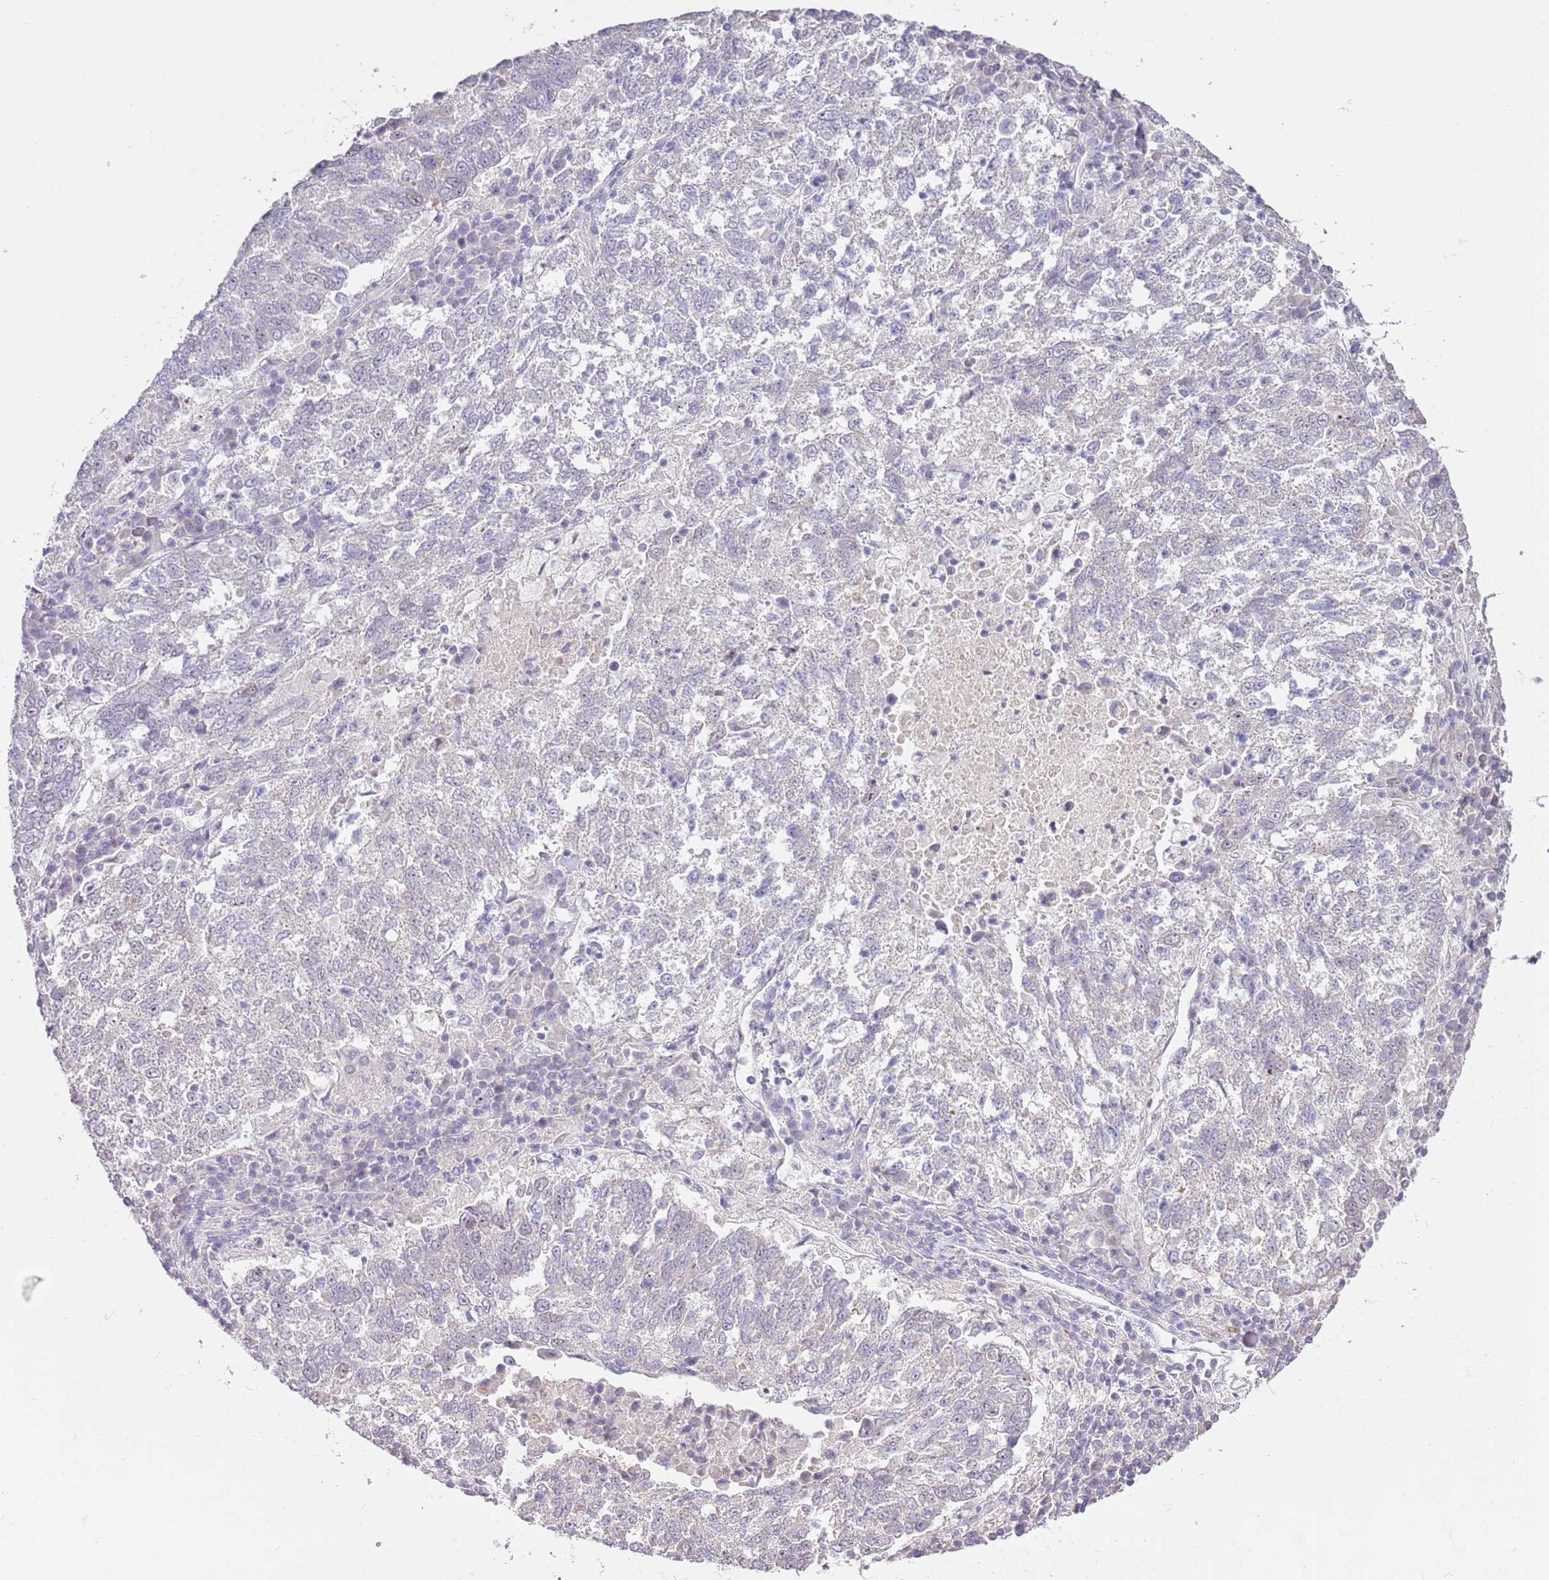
{"staining": {"intensity": "negative", "quantity": "none", "location": "none"}, "tissue": "lung cancer", "cell_type": "Tumor cells", "image_type": "cancer", "snomed": [{"axis": "morphology", "description": "Squamous cell carcinoma, NOS"}, {"axis": "topography", "description": "Lung"}], "caption": "Lung cancer was stained to show a protein in brown. There is no significant staining in tumor cells.", "gene": "FBRSL1", "patient": {"sex": "male", "age": 73}}